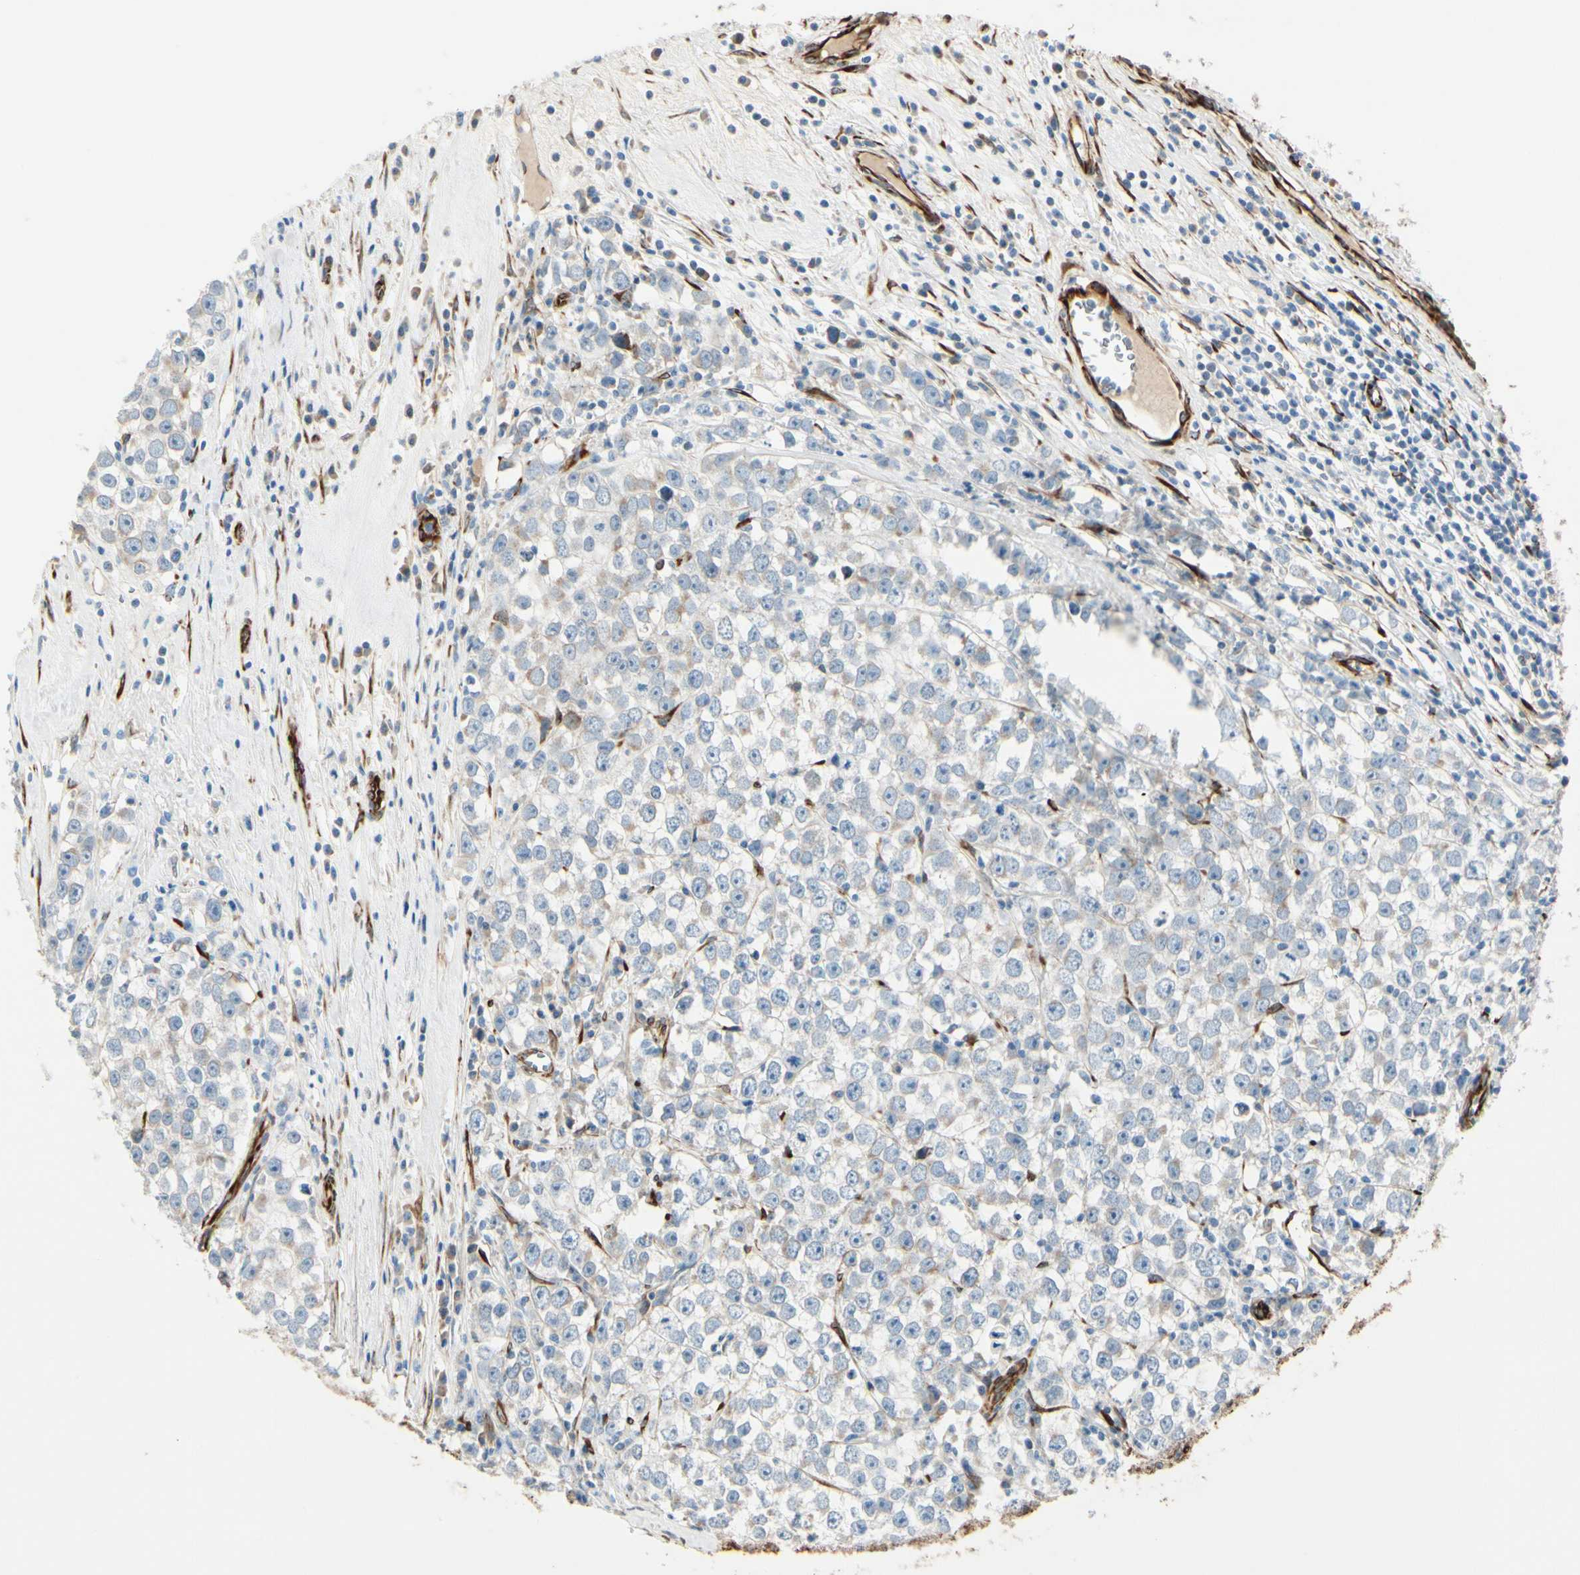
{"staining": {"intensity": "weak", "quantity": "<25%", "location": "cytoplasmic/membranous"}, "tissue": "testis cancer", "cell_type": "Tumor cells", "image_type": "cancer", "snomed": [{"axis": "morphology", "description": "Seminoma, NOS"}, {"axis": "morphology", "description": "Carcinoma, Embryonal, NOS"}, {"axis": "topography", "description": "Testis"}], "caption": "DAB (3,3'-diaminobenzidine) immunohistochemical staining of embryonal carcinoma (testis) shows no significant positivity in tumor cells.", "gene": "FKBP7", "patient": {"sex": "male", "age": 52}}